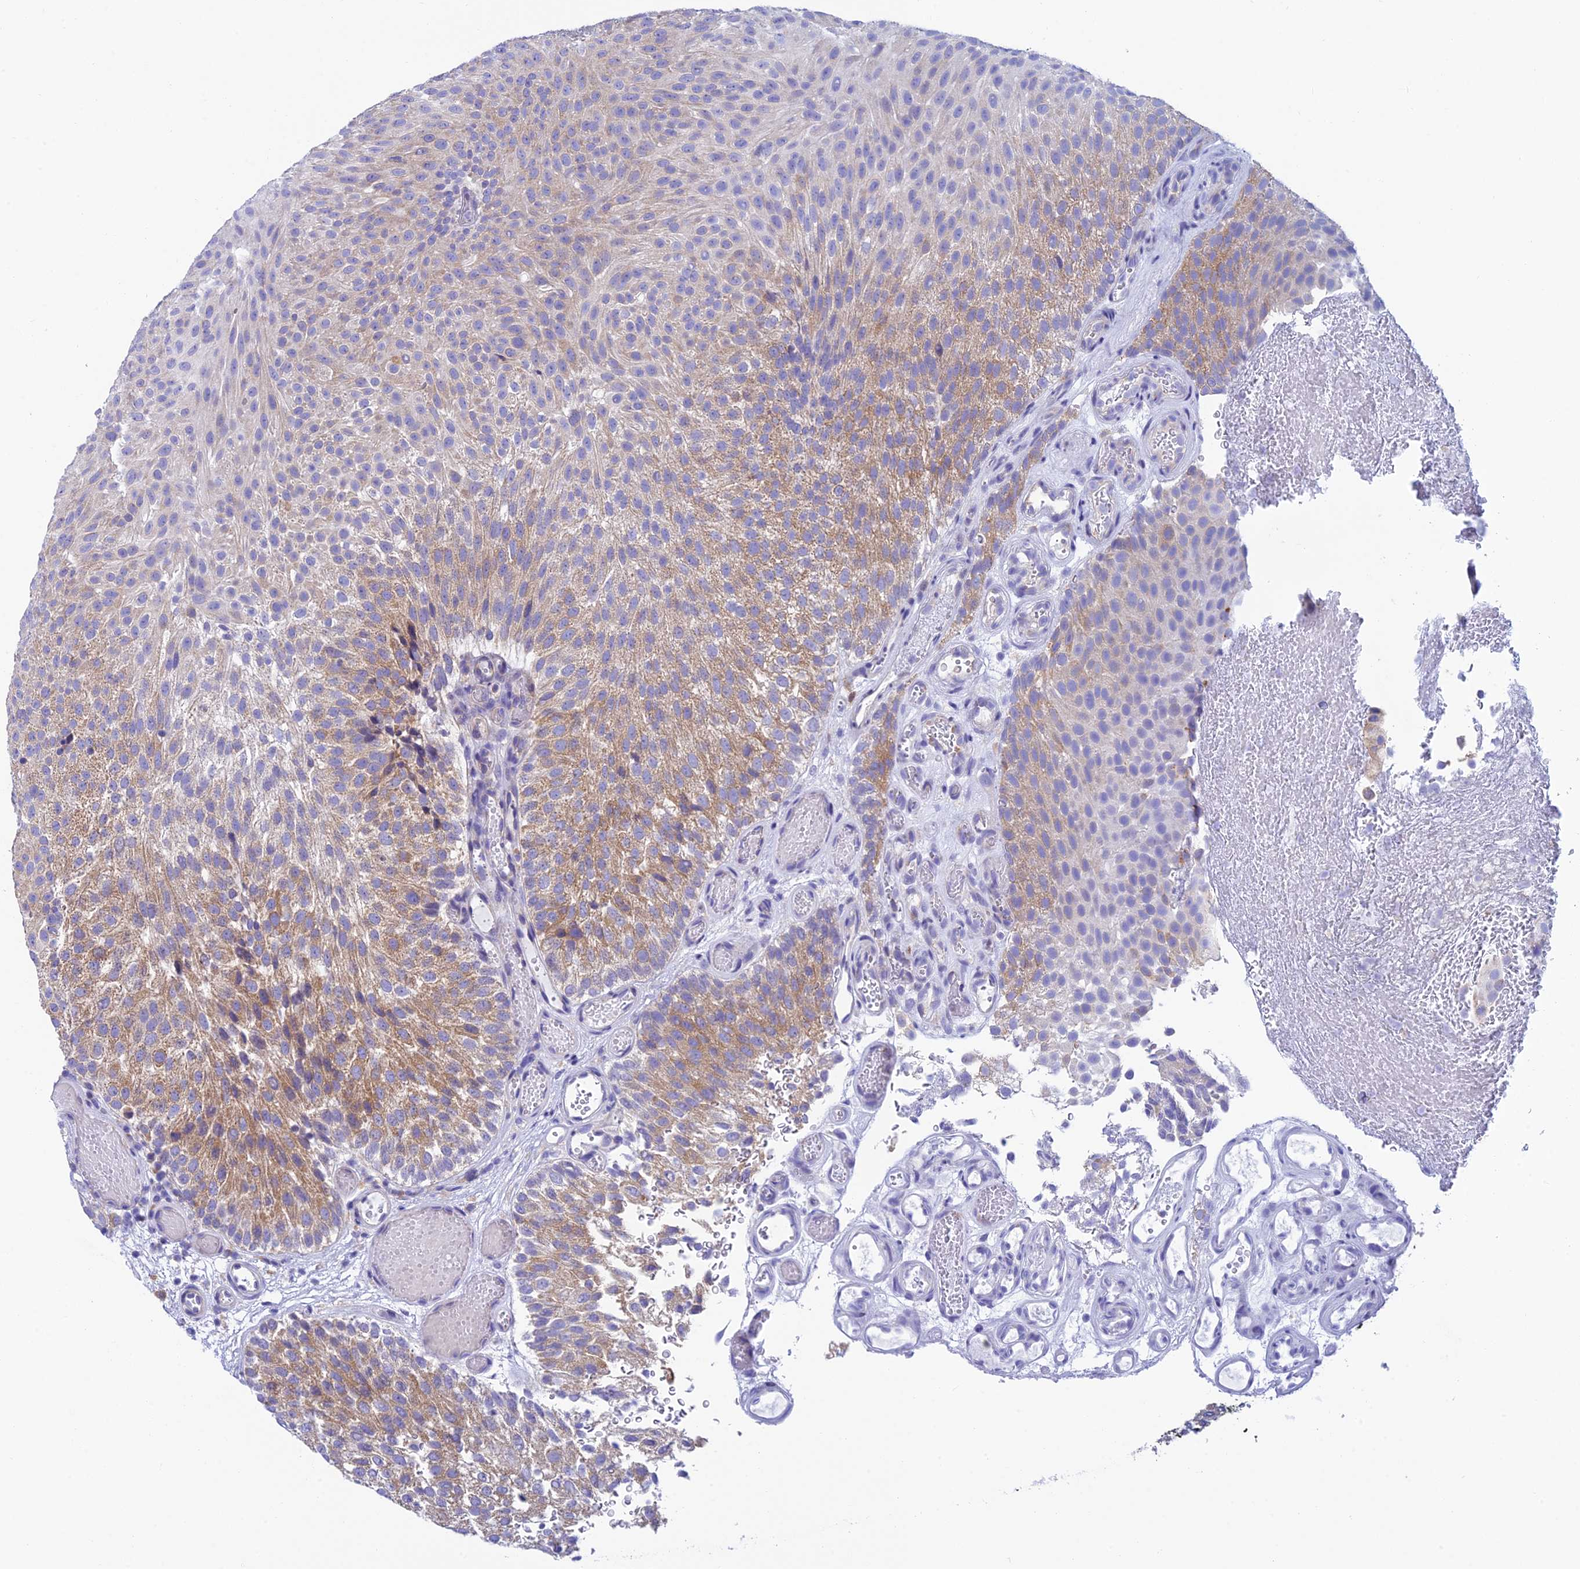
{"staining": {"intensity": "moderate", "quantity": "25%-75%", "location": "cytoplasmic/membranous"}, "tissue": "urothelial cancer", "cell_type": "Tumor cells", "image_type": "cancer", "snomed": [{"axis": "morphology", "description": "Urothelial carcinoma, Low grade"}, {"axis": "topography", "description": "Urinary bladder"}], "caption": "Immunohistochemical staining of human urothelial carcinoma (low-grade) reveals medium levels of moderate cytoplasmic/membranous positivity in about 25%-75% of tumor cells.", "gene": "REEP4", "patient": {"sex": "male", "age": 78}}